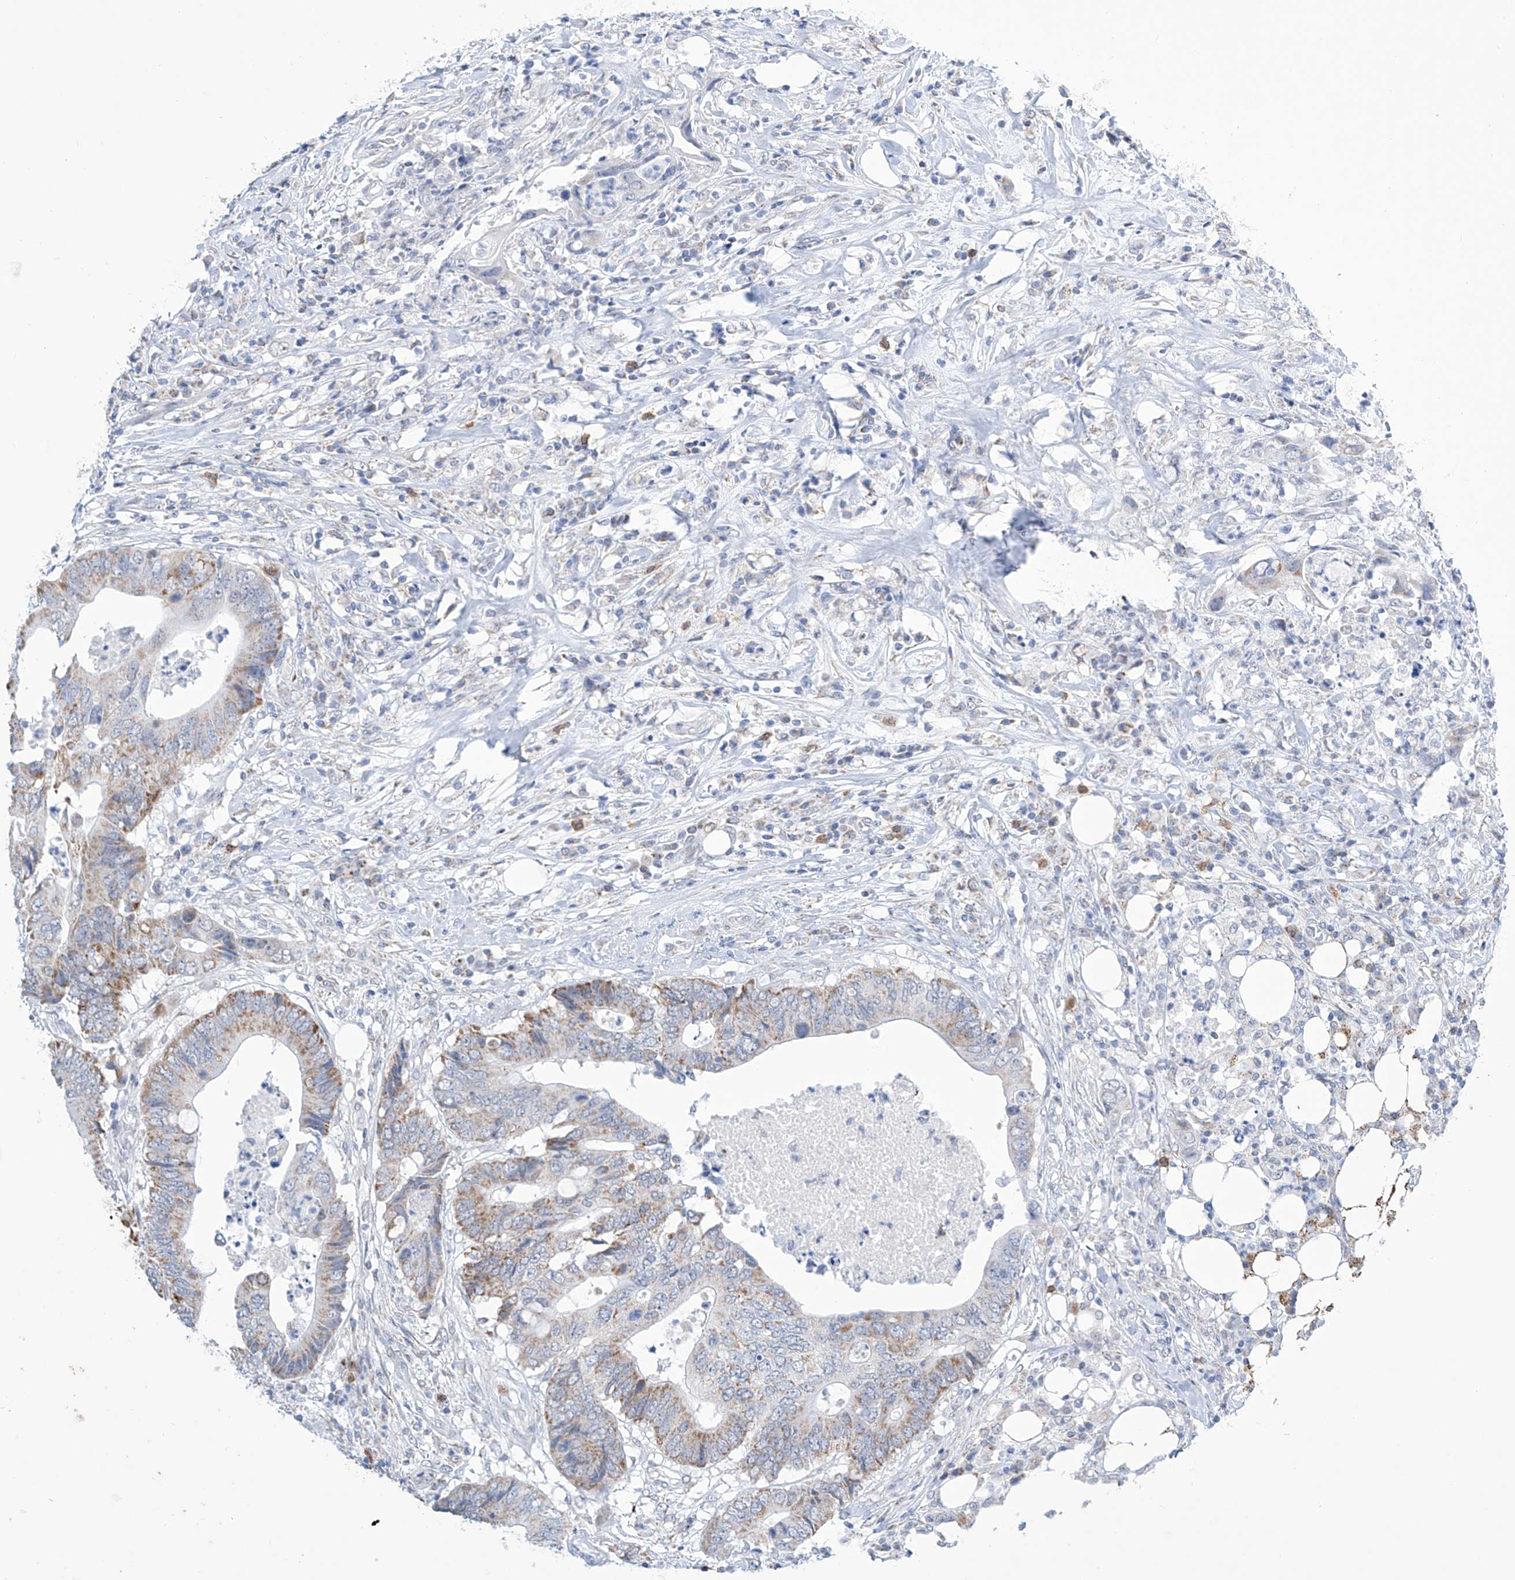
{"staining": {"intensity": "moderate", "quantity": "<25%", "location": "cytoplasmic/membranous"}, "tissue": "colorectal cancer", "cell_type": "Tumor cells", "image_type": "cancer", "snomed": [{"axis": "morphology", "description": "Adenocarcinoma, NOS"}, {"axis": "topography", "description": "Colon"}], "caption": "Protein expression analysis of colorectal cancer (adenocarcinoma) shows moderate cytoplasmic/membranous expression in about <25% of tumor cells.", "gene": "ALDH6A1", "patient": {"sex": "male", "age": 71}}